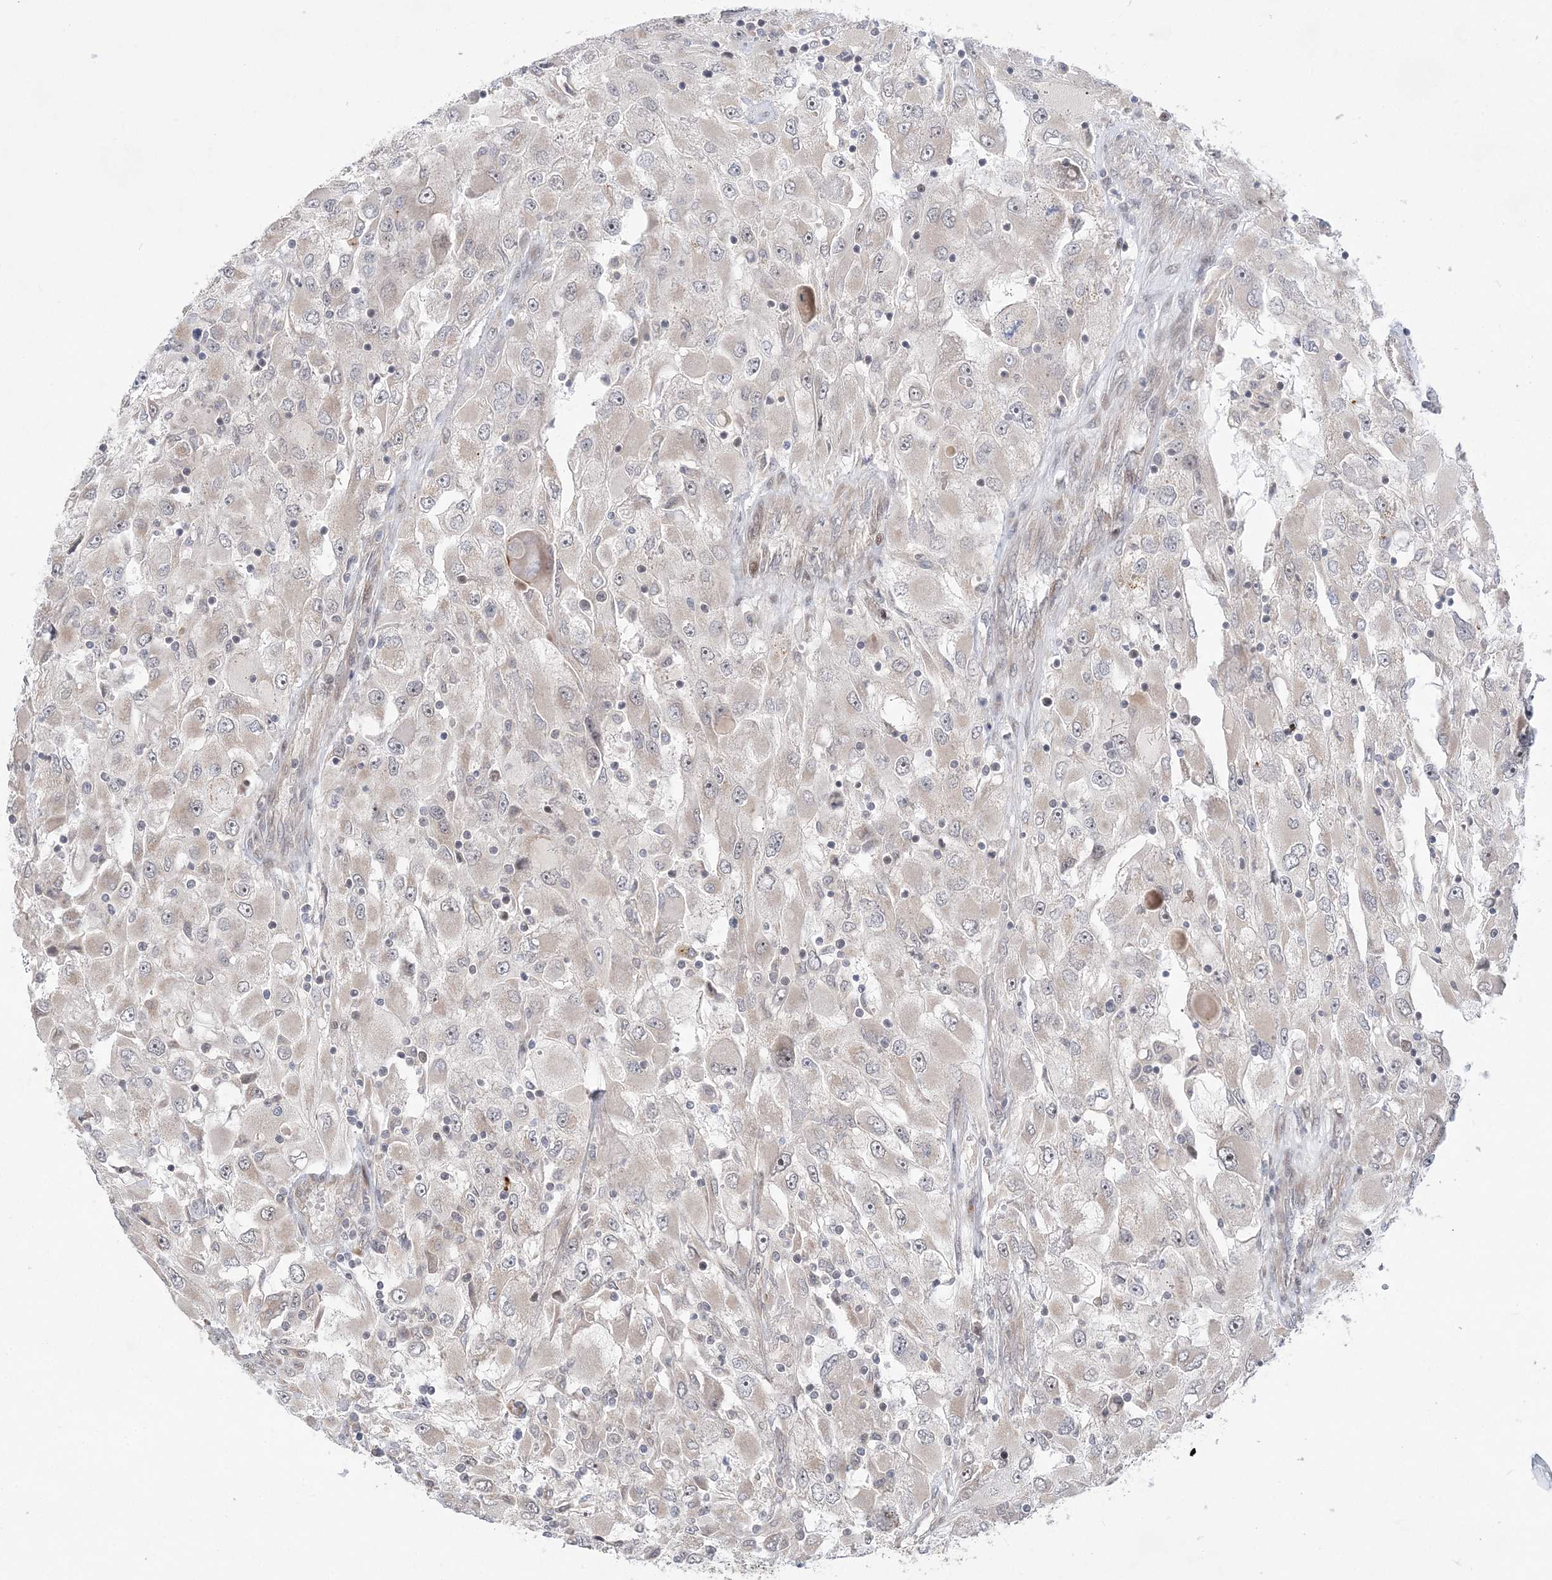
{"staining": {"intensity": "negative", "quantity": "none", "location": "none"}, "tissue": "renal cancer", "cell_type": "Tumor cells", "image_type": "cancer", "snomed": [{"axis": "morphology", "description": "Adenocarcinoma, NOS"}, {"axis": "topography", "description": "Kidney"}], "caption": "Renal cancer (adenocarcinoma) was stained to show a protein in brown. There is no significant positivity in tumor cells.", "gene": "ANAPC15", "patient": {"sex": "female", "age": 52}}